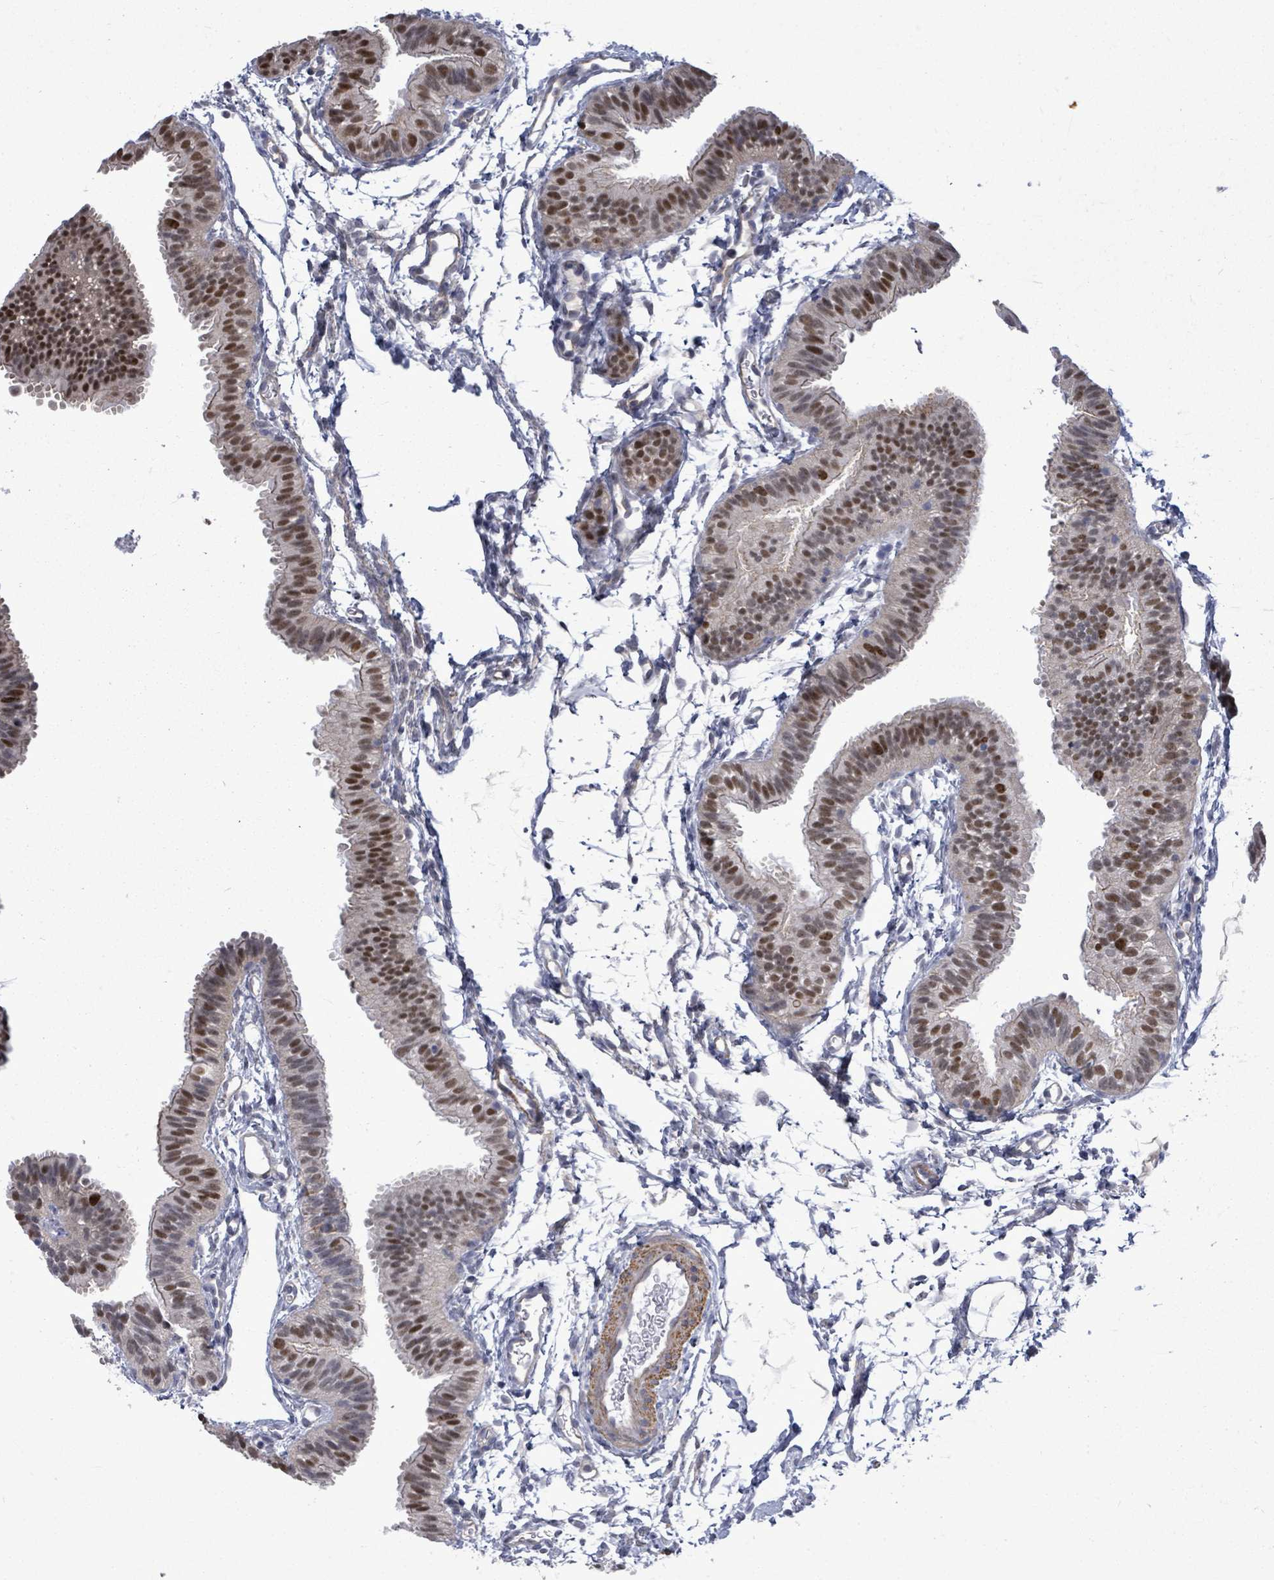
{"staining": {"intensity": "moderate", "quantity": ">75%", "location": "nuclear"}, "tissue": "fallopian tube", "cell_type": "Glandular cells", "image_type": "normal", "snomed": [{"axis": "morphology", "description": "Normal tissue, NOS"}, {"axis": "topography", "description": "Fallopian tube"}], "caption": "IHC image of unremarkable fallopian tube: fallopian tube stained using immunohistochemistry demonstrates medium levels of moderate protein expression localized specifically in the nuclear of glandular cells, appearing as a nuclear brown color.", "gene": "PAPSS1", "patient": {"sex": "female", "age": 35}}